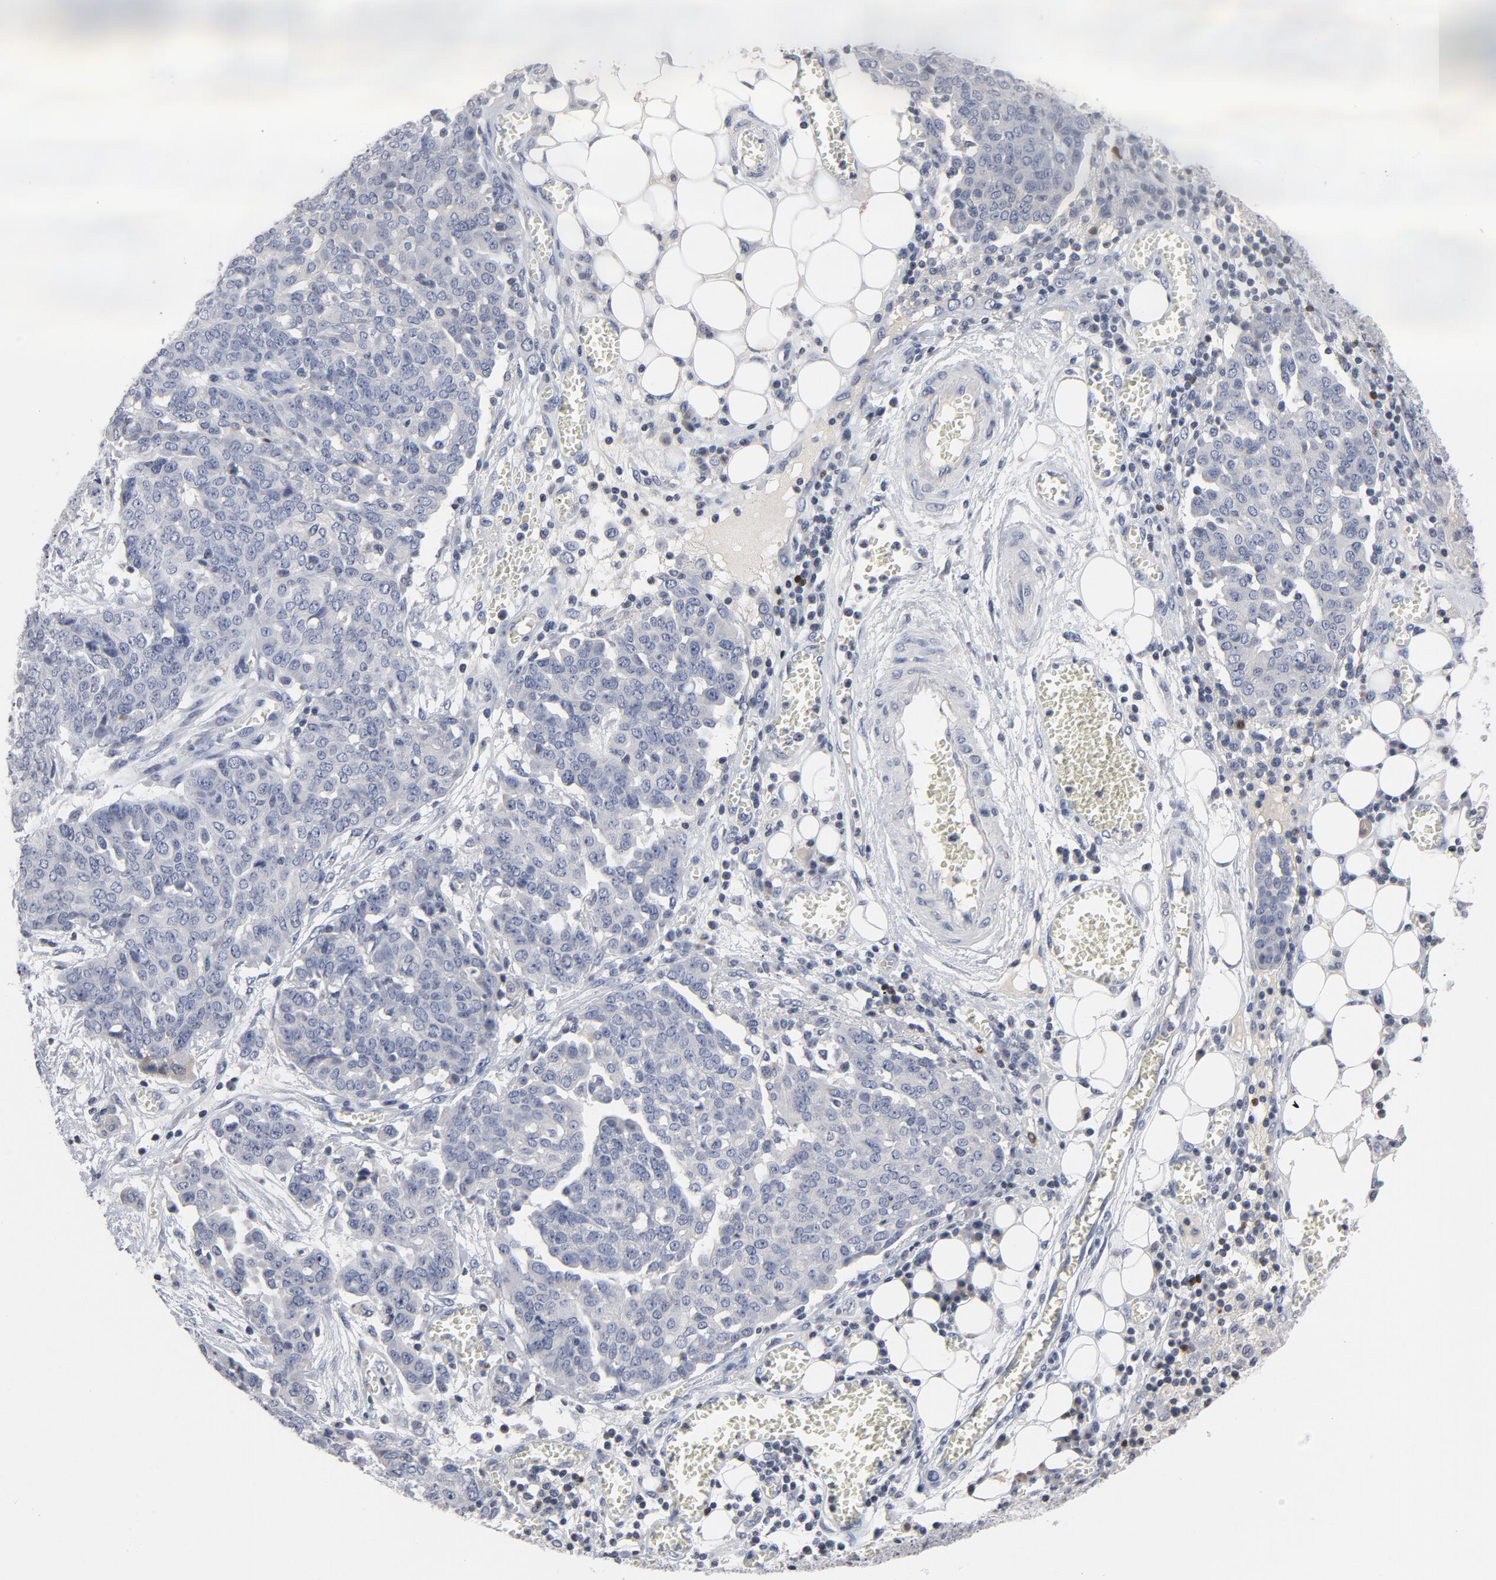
{"staining": {"intensity": "negative", "quantity": "none", "location": "none"}, "tissue": "ovarian cancer", "cell_type": "Tumor cells", "image_type": "cancer", "snomed": [{"axis": "morphology", "description": "Cystadenocarcinoma, serous, NOS"}, {"axis": "topography", "description": "Soft tissue"}, {"axis": "topography", "description": "Ovary"}], "caption": "This is a photomicrograph of immunohistochemistry (IHC) staining of serous cystadenocarcinoma (ovarian), which shows no positivity in tumor cells.", "gene": "TCL1A", "patient": {"sex": "female", "age": 57}}